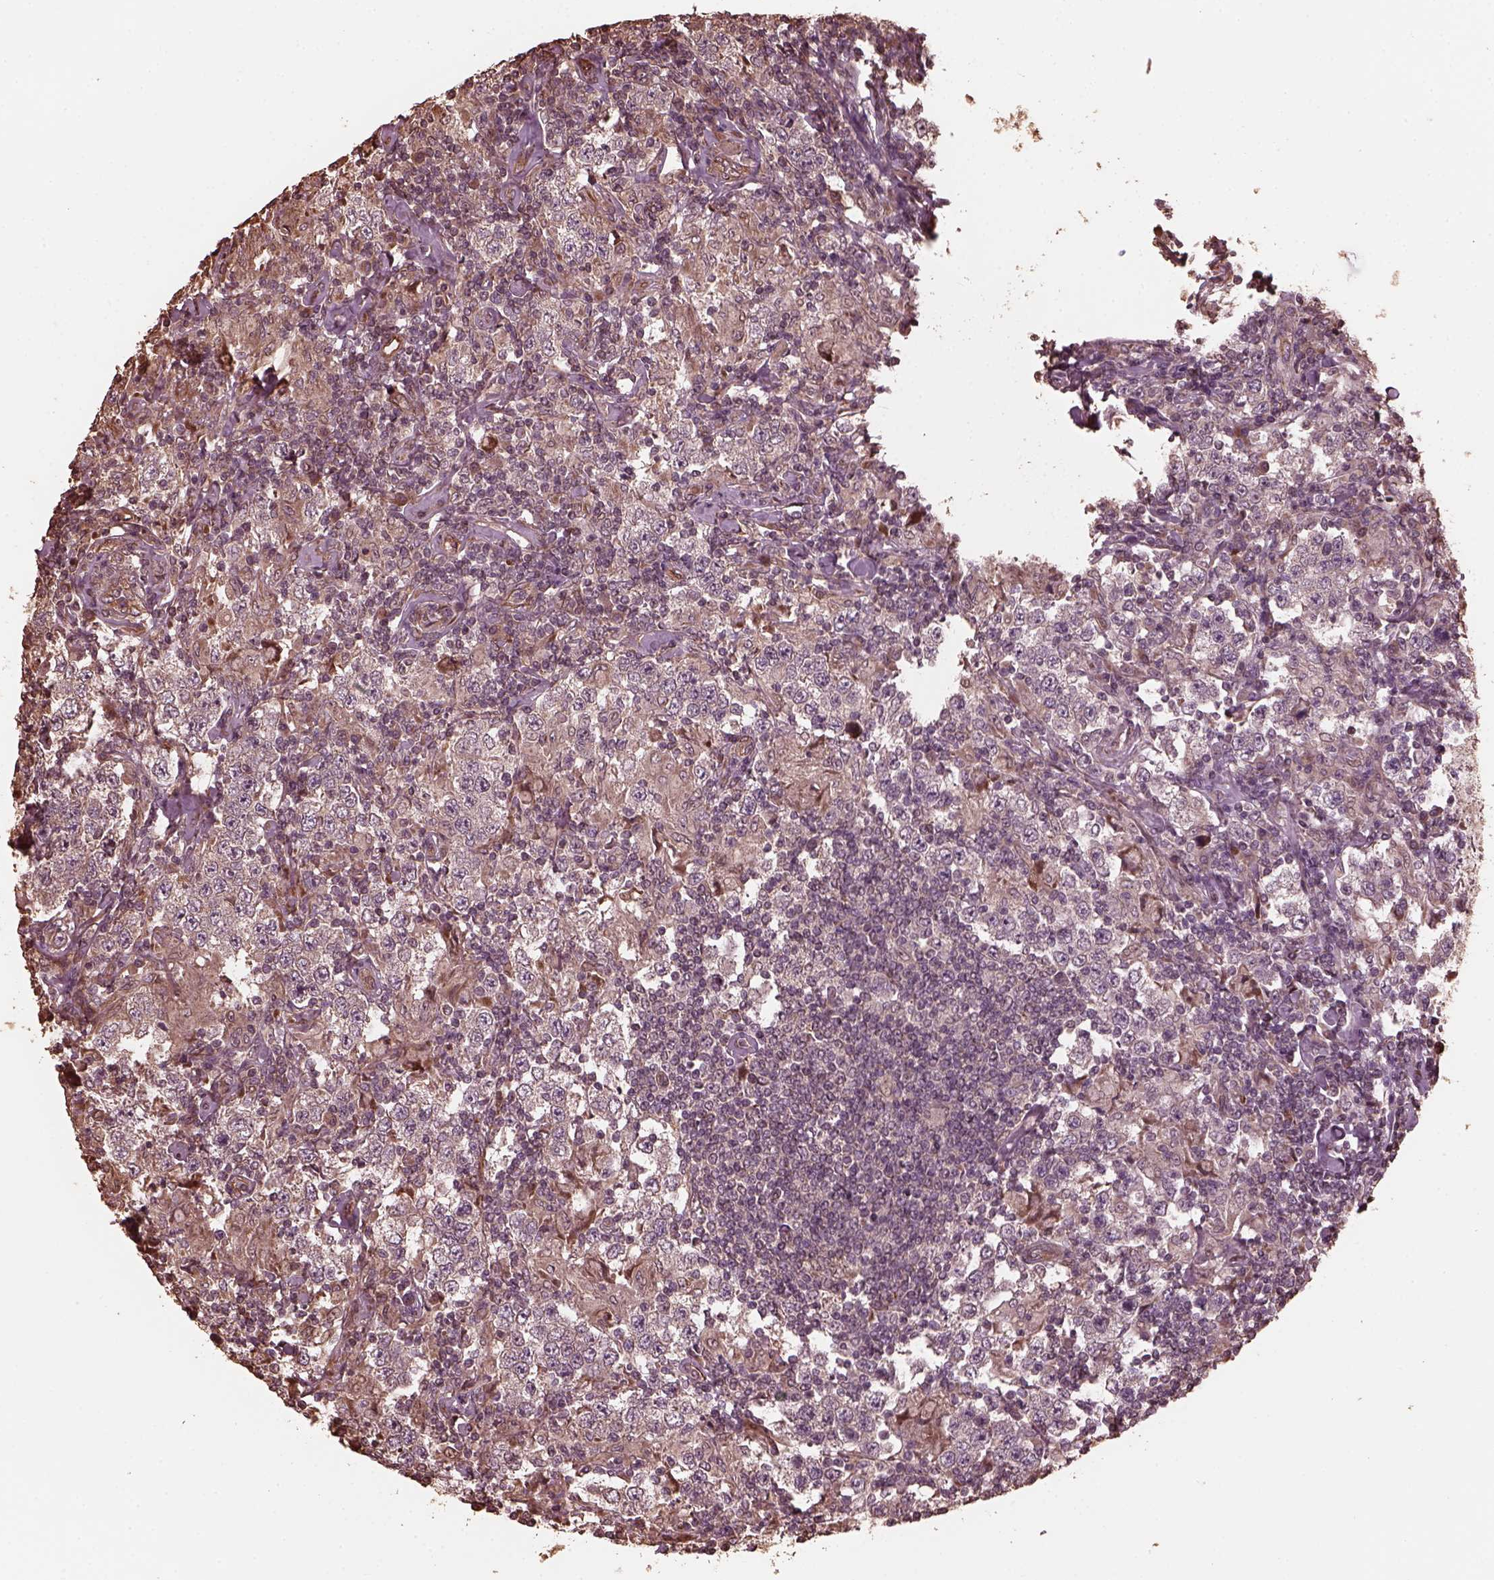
{"staining": {"intensity": "weak", "quantity": "25%-75%", "location": "cytoplasmic/membranous"}, "tissue": "testis cancer", "cell_type": "Tumor cells", "image_type": "cancer", "snomed": [{"axis": "morphology", "description": "Seminoma, NOS"}, {"axis": "morphology", "description": "Carcinoma, Embryonal, NOS"}, {"axis": "topography", "description": "Testis"}], "caption": "Weak cytoplasmic/membranous positivity is identified in approximately 25%-75% of tumor cells in embryonal carcinoma (testis).", "gene": "GTPBP1", "patient": {"sex": "male", "age": 41}}